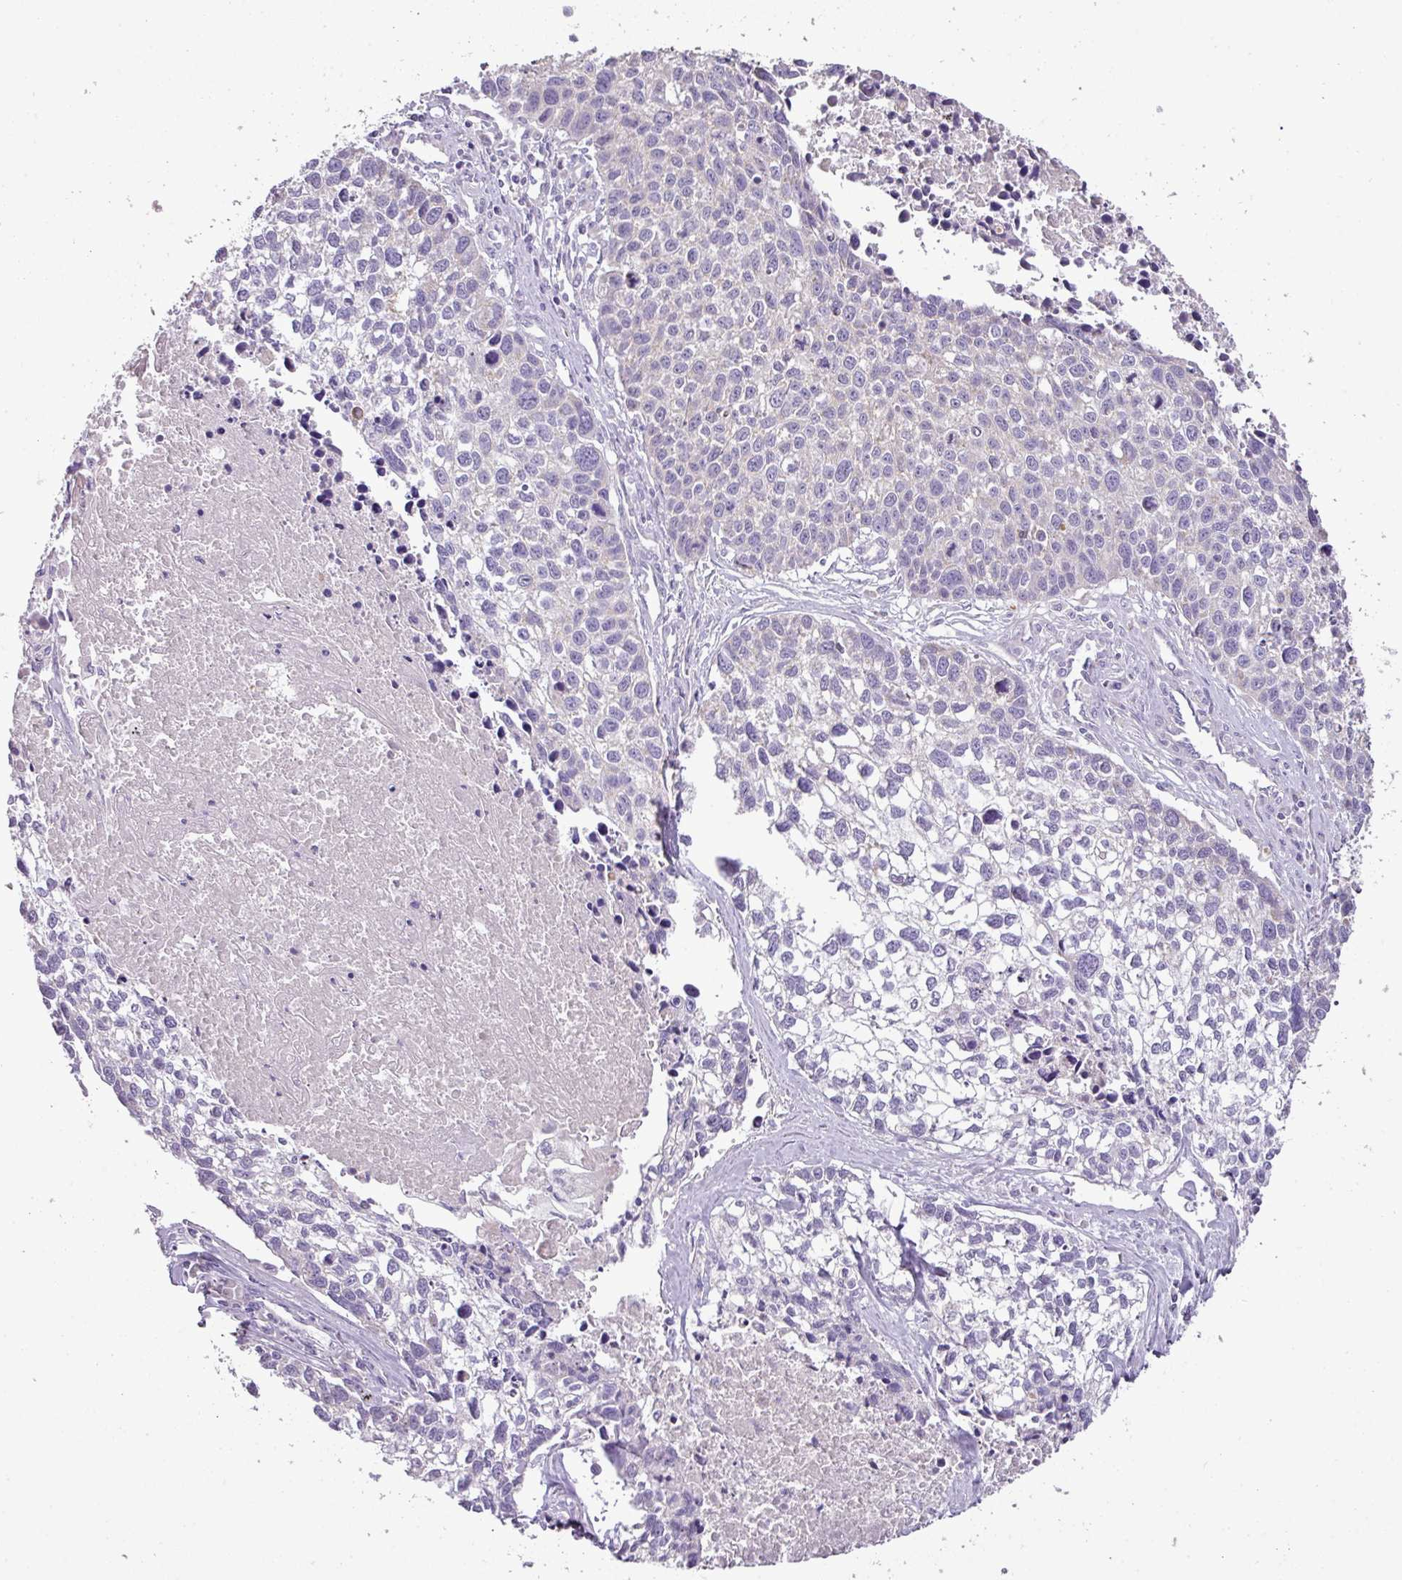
{"staining": {"intensity": "negative", "quantity": "none", "location": "none"}, "tissue": "lung cancer", "cell_type": "Tumor cells", "image_type": "cancer", "snomed": [{"axis": "morphology", "description": "Squamous cell carcinoma, NOS"}, {"axis": "topography", "description": "Lung"}], "caption": "Histopathology image shows no significant protein staining in tumor cells of lung squamous cell carcinoma.", "gene": "BRINP2", "patient": {"sex": "male", "age": 74}}